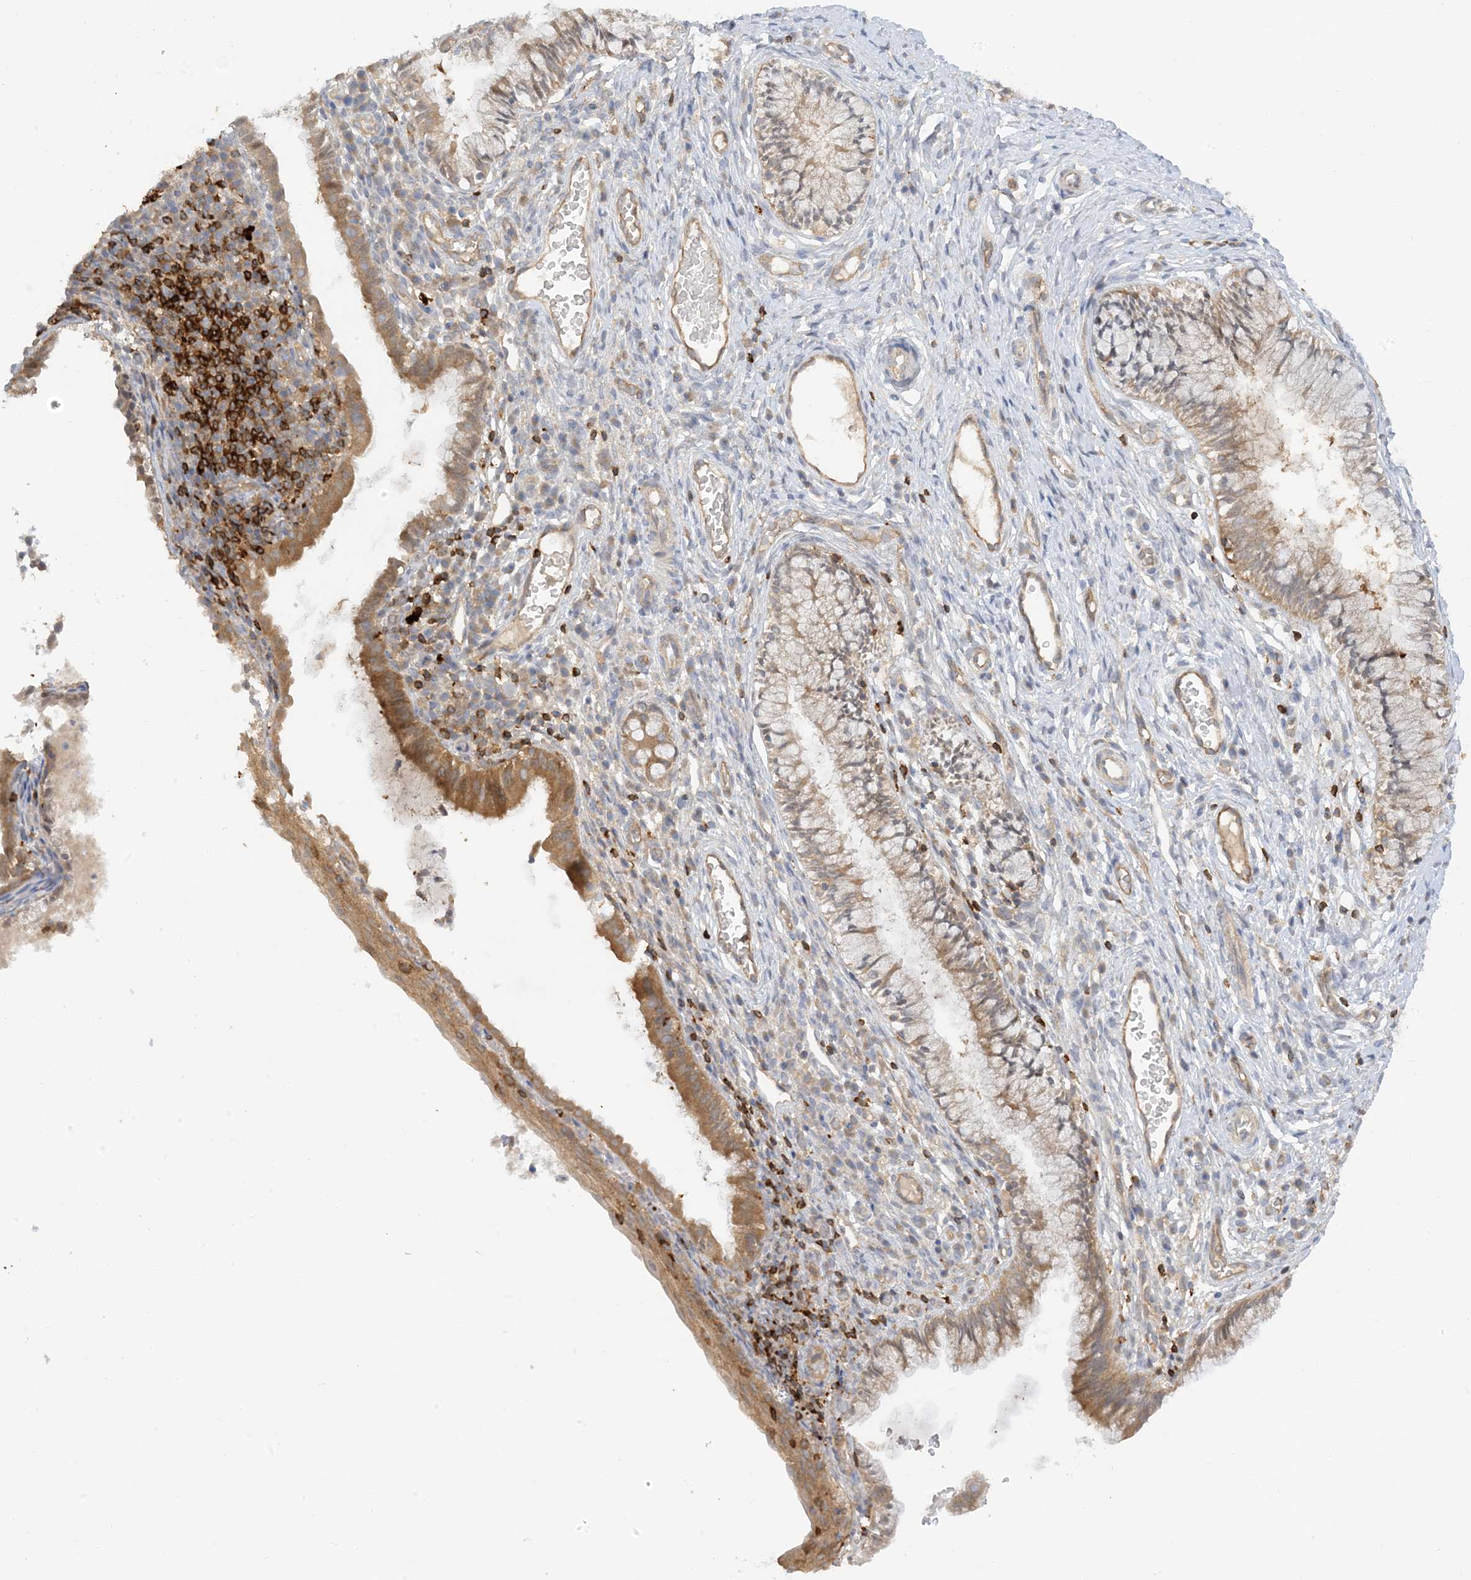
{"staining": {"intensity": "moderate", "quantity": "25%-75%", "location": "cytoplasmic/membranous"}, "tissue": "cervix", "cell_type": "Glandular cells", "image_type": "normal", "snomed": [{"axis": "morphology", "description": "Normal tissue, NOS"}, {"axis": "topography", "description": "Cervix"}], "caption": "Immunohistochemistry (IHC) (DAB) staining of normal cervix reveals moderate cytoplasmic/membranous protein staining in approximately 25%-75% of glandular cells.", "gene": "PHACTR2", "patient": {"sex": "female", "age": 27}}